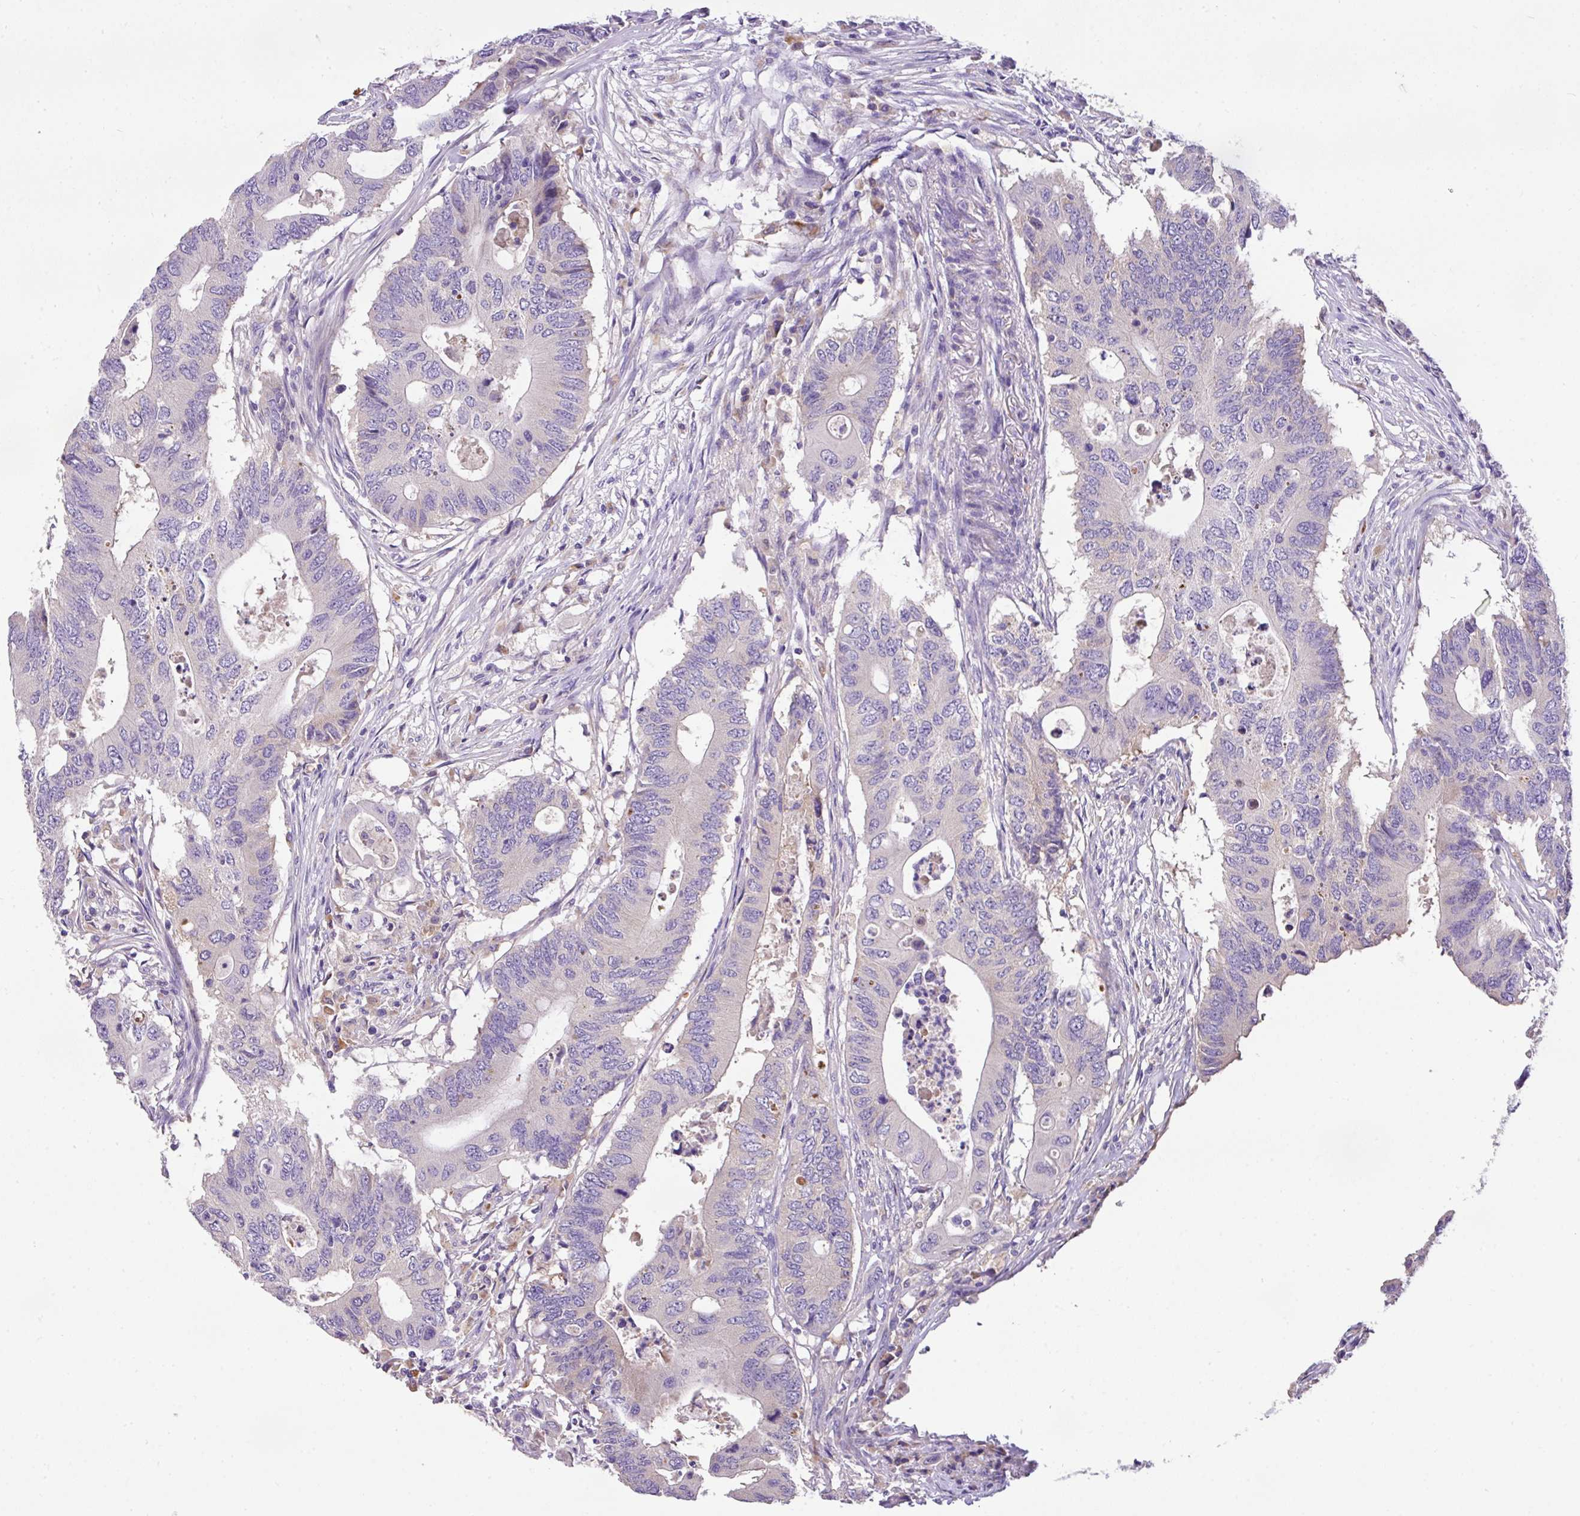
{"staining": {"intensity": "negative", "quantity": "none", "location": "none"}, "tissue": "colorectal cancer", "cell_type": "Tumor cells", "image_type": "cancer", "snomed": [{"axis": "morphology", "description": "Adenocarcinoma, NOS"}, {"axis": "topography", "description": "Colon"}], "caption": "Colorectal cancer (adenocarcinoma) was stained to show a protein in brown. There is no significant positivity in tumor cells.", "gene": "ANXA2R", "patient": {"sex": "male", "age": 71}}